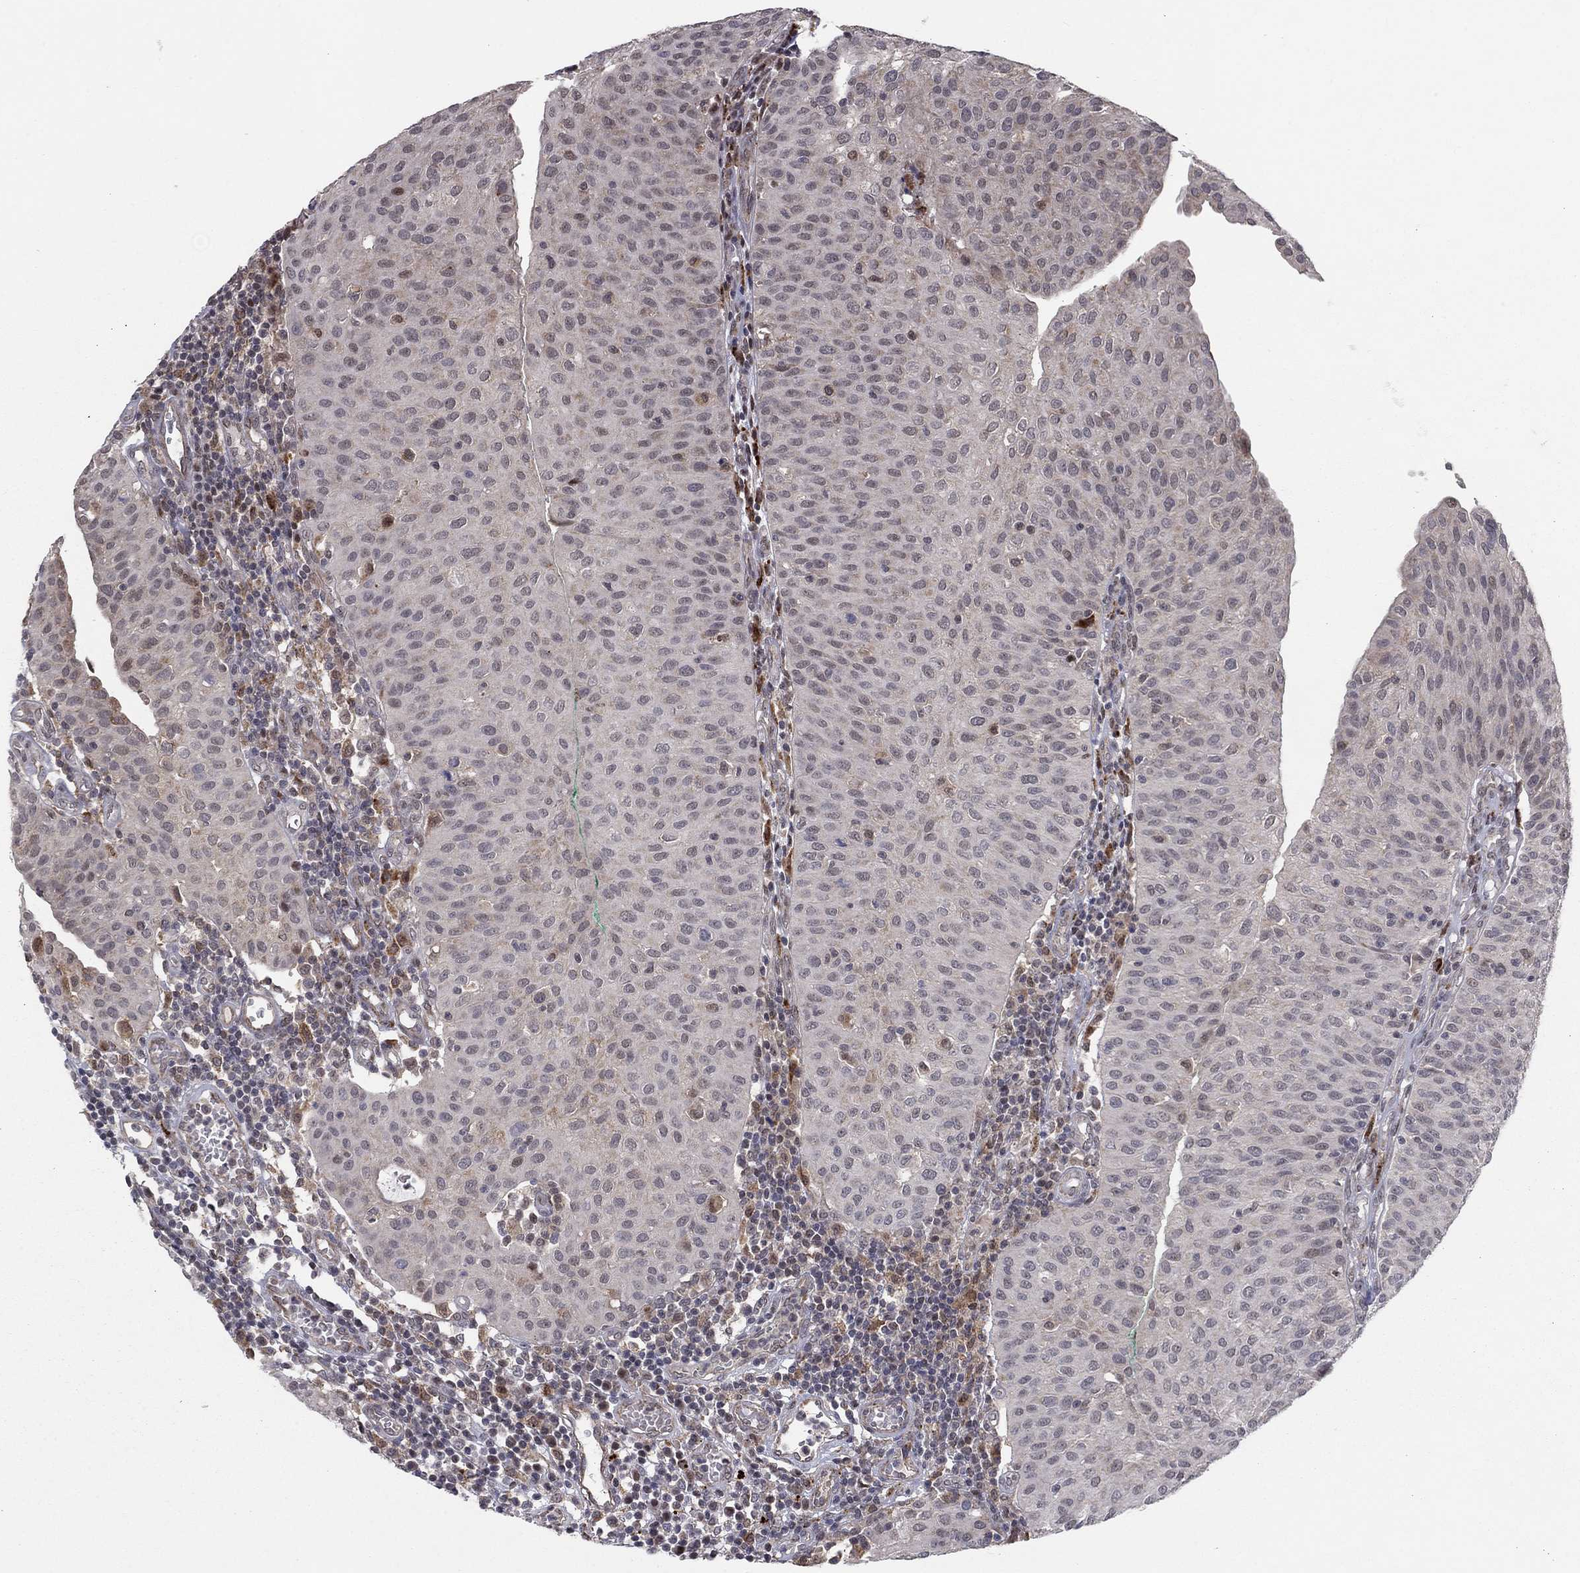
{"staining": {"intensity": "negative", "quantity": "none", "location": "none"}, "tissue": "urothelial cancer", "cell_type": "Tumor cells", "image_type": "cancer", "snomed": [{"axis": "morphology", "description": "Urothelial carcinoma, Low grade"}, {"axis": "topography", "description": "Urinary bladder"}], "caption": "Immunohistochemical staining of human urothelial cancer demonstrates no significant staining in tumor cells. Brightfield microscopy of IHC stained with DAB (3,3'-diaminobenzidine) (brown) and hematoxylin (blue), captured at high magnification.", "gene": "ZNF395", "patient": {"sex": "male", "age": 54}}